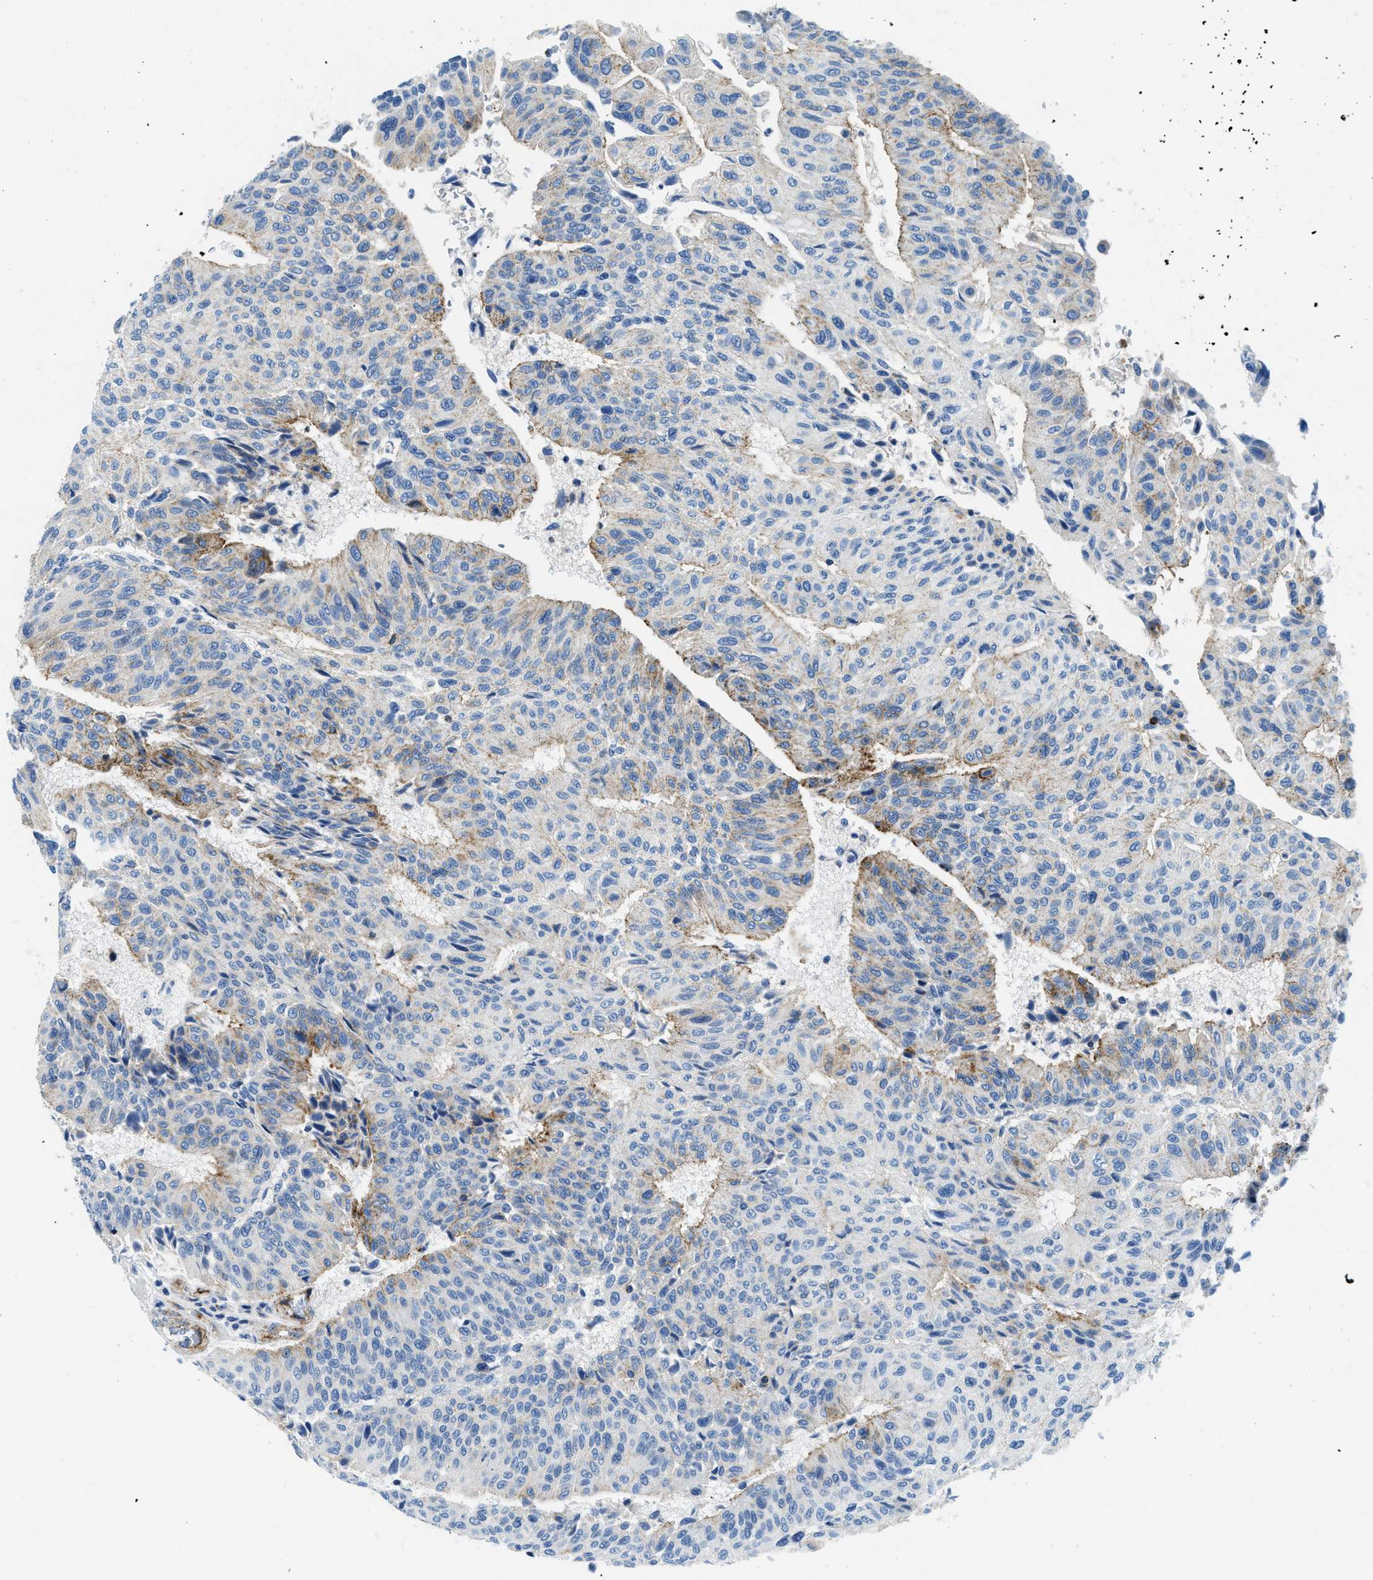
{"staining": {"intensity": "weak", "quantity": "<25%", "location": "cytoplasmic/membranous"}, "tissue": "urothelial cancer", "cell_type": "Tumor cells", "image_type": "cancer", "snomed": [{"axis": "morphology", "description": "Urothelial carcinoma, High grade"}, {"axis": "topography", "description": "Urinary bladder"}], "caption": "A histopathology image of human urothelial cancer is negative for staining in tumor cells. Brightfield microscopy of immunohistochemistry stained with DAB (3,3'-diaminobenzidine) (brown) and hematoxylin (blue), captured at high magnification.", "gene": "CUTA", "patient": {"sex": "male", "age": 66}}